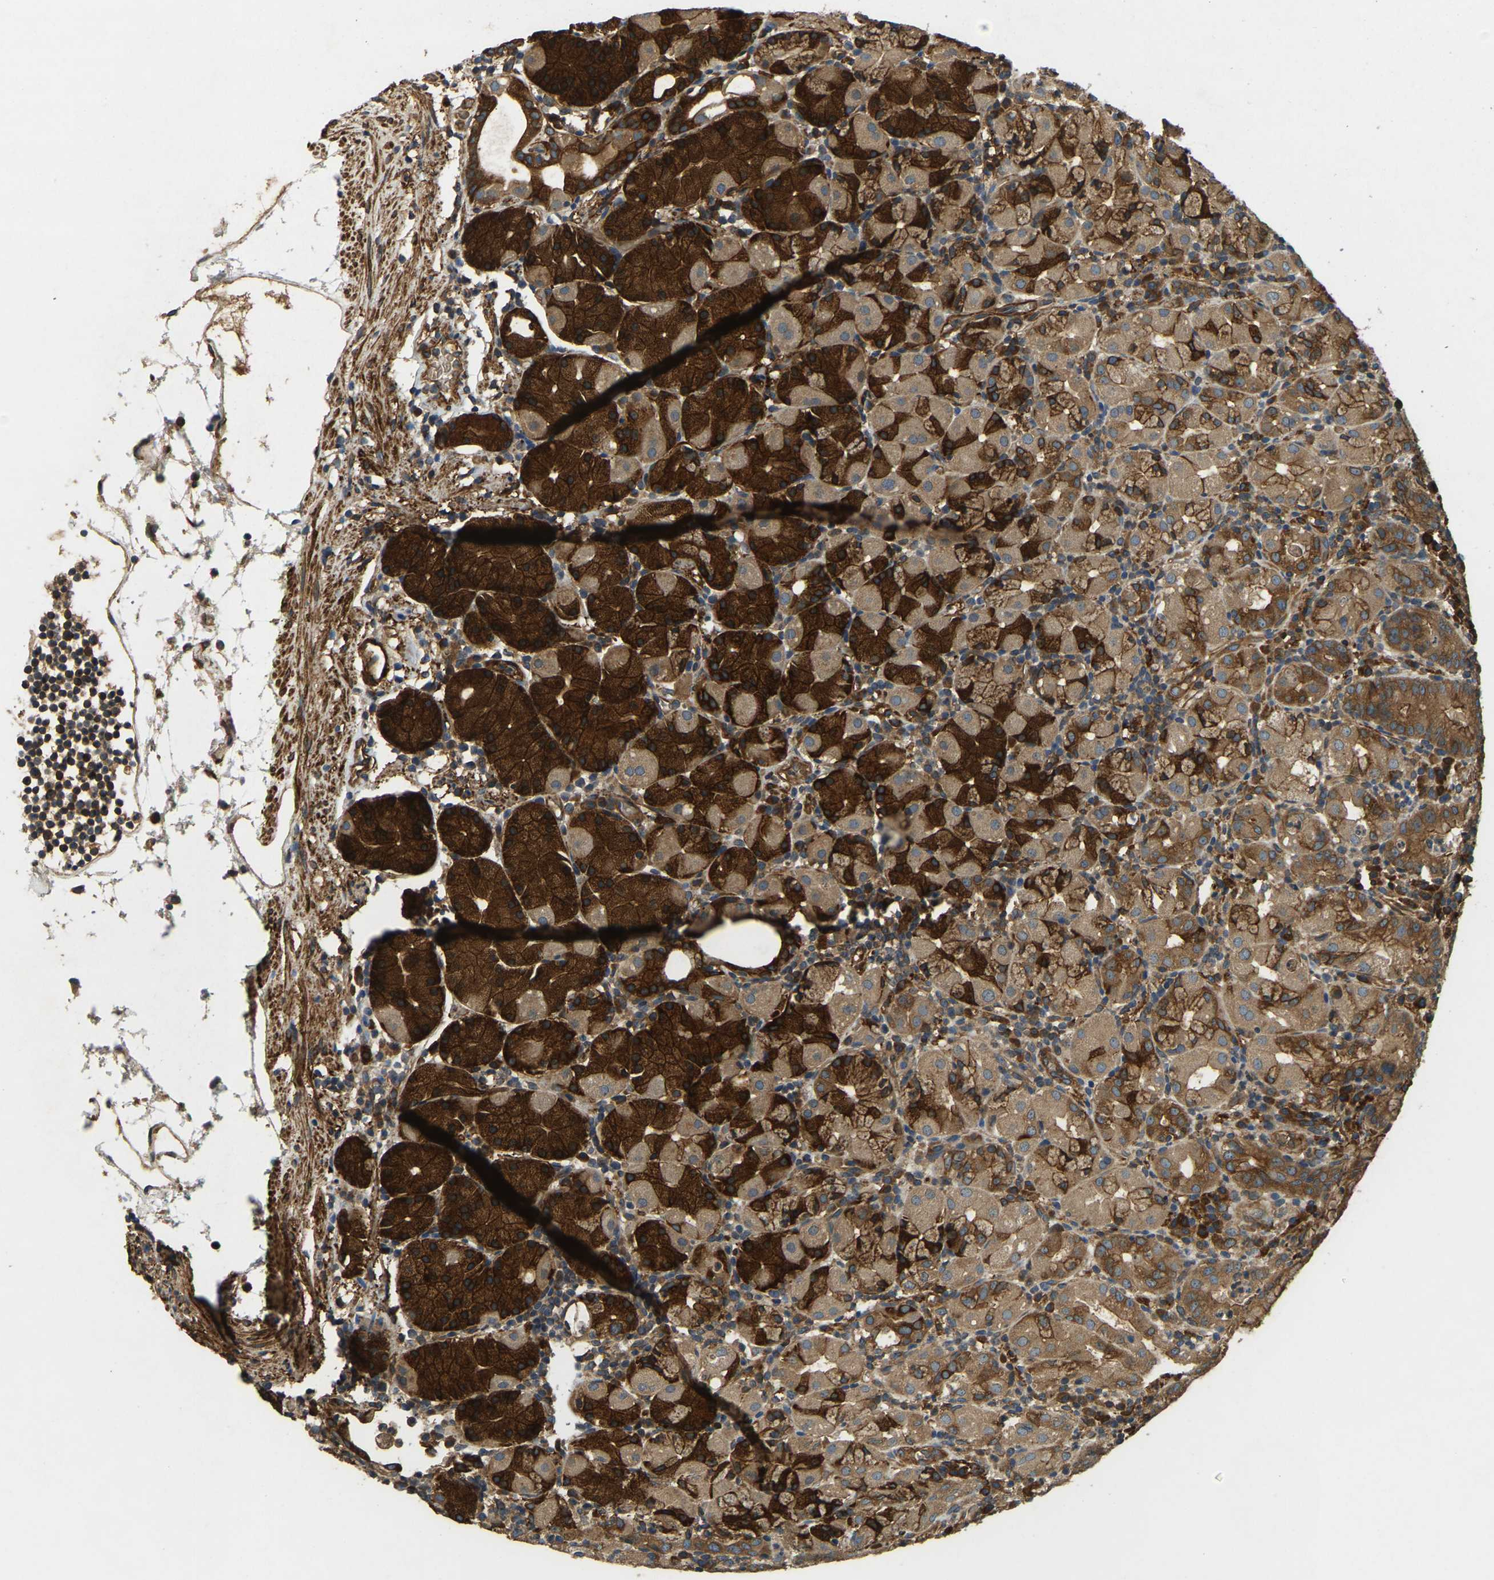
{"staining": {"intensity": "strong", "quantity": ">75%", "location": "cytoplasmic/membranous"}, "tissue": "stomach", "cell_type": "Glandular cells", "image_type": "normal", "snomed": [{"axis": "morphology", "description": "Normal tissue, NOS"}, {"axis": "topography", "description": "Stomach"}, {"axis": "topography", "description": "Stomach, lower"}], "caption": "Glandular cells exhibit strong cytoplasmic/membranous positivity in about >75% of cells in unremarkable stomach.", "gene": "ERGIC1", "patient": {"sex": "female", "age": 75}}